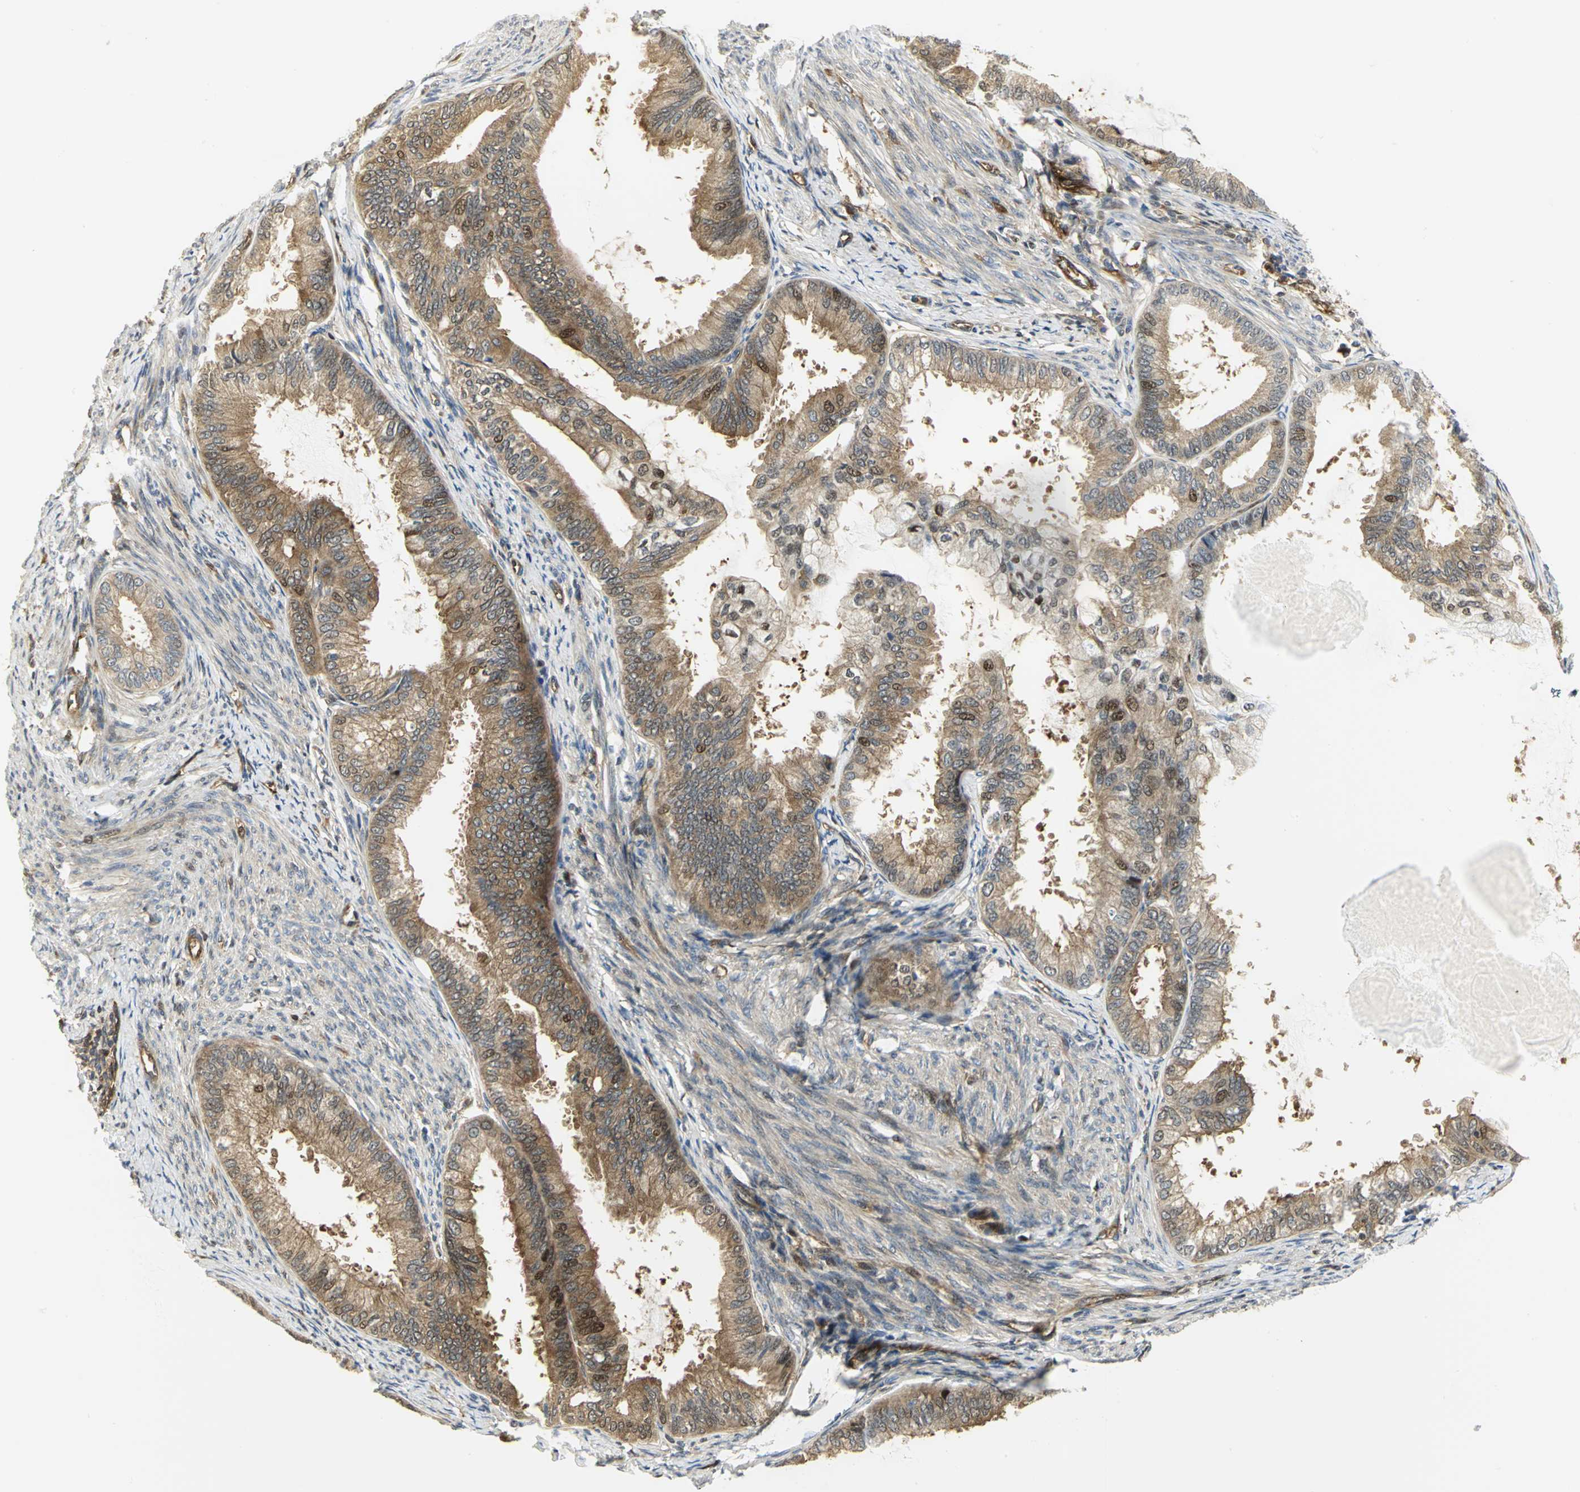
{"staining": {"intensity": "moderate", "quantity": ">75%", "location": "cytoplasmic/membranous,nuclear"}, "tissue": "endometrial cancer", "cell_type": "Tumor cells", "image_type": "cancer", "snomed": [{"axis": "morphology", "description": "Adenocarcinoma, NOS"}, {"axis": "topography", "description": "Endometrium"}], "caption": "Approximately >75% of tumor cells in human adenocarcinoma (endometrial) display moderate cytoplasmic/membranous and nuclear protein staining as visualized by brown immunohistochemical staining.", "gene": "EEA1", "patient": {"sex": "female", "age": 86}}